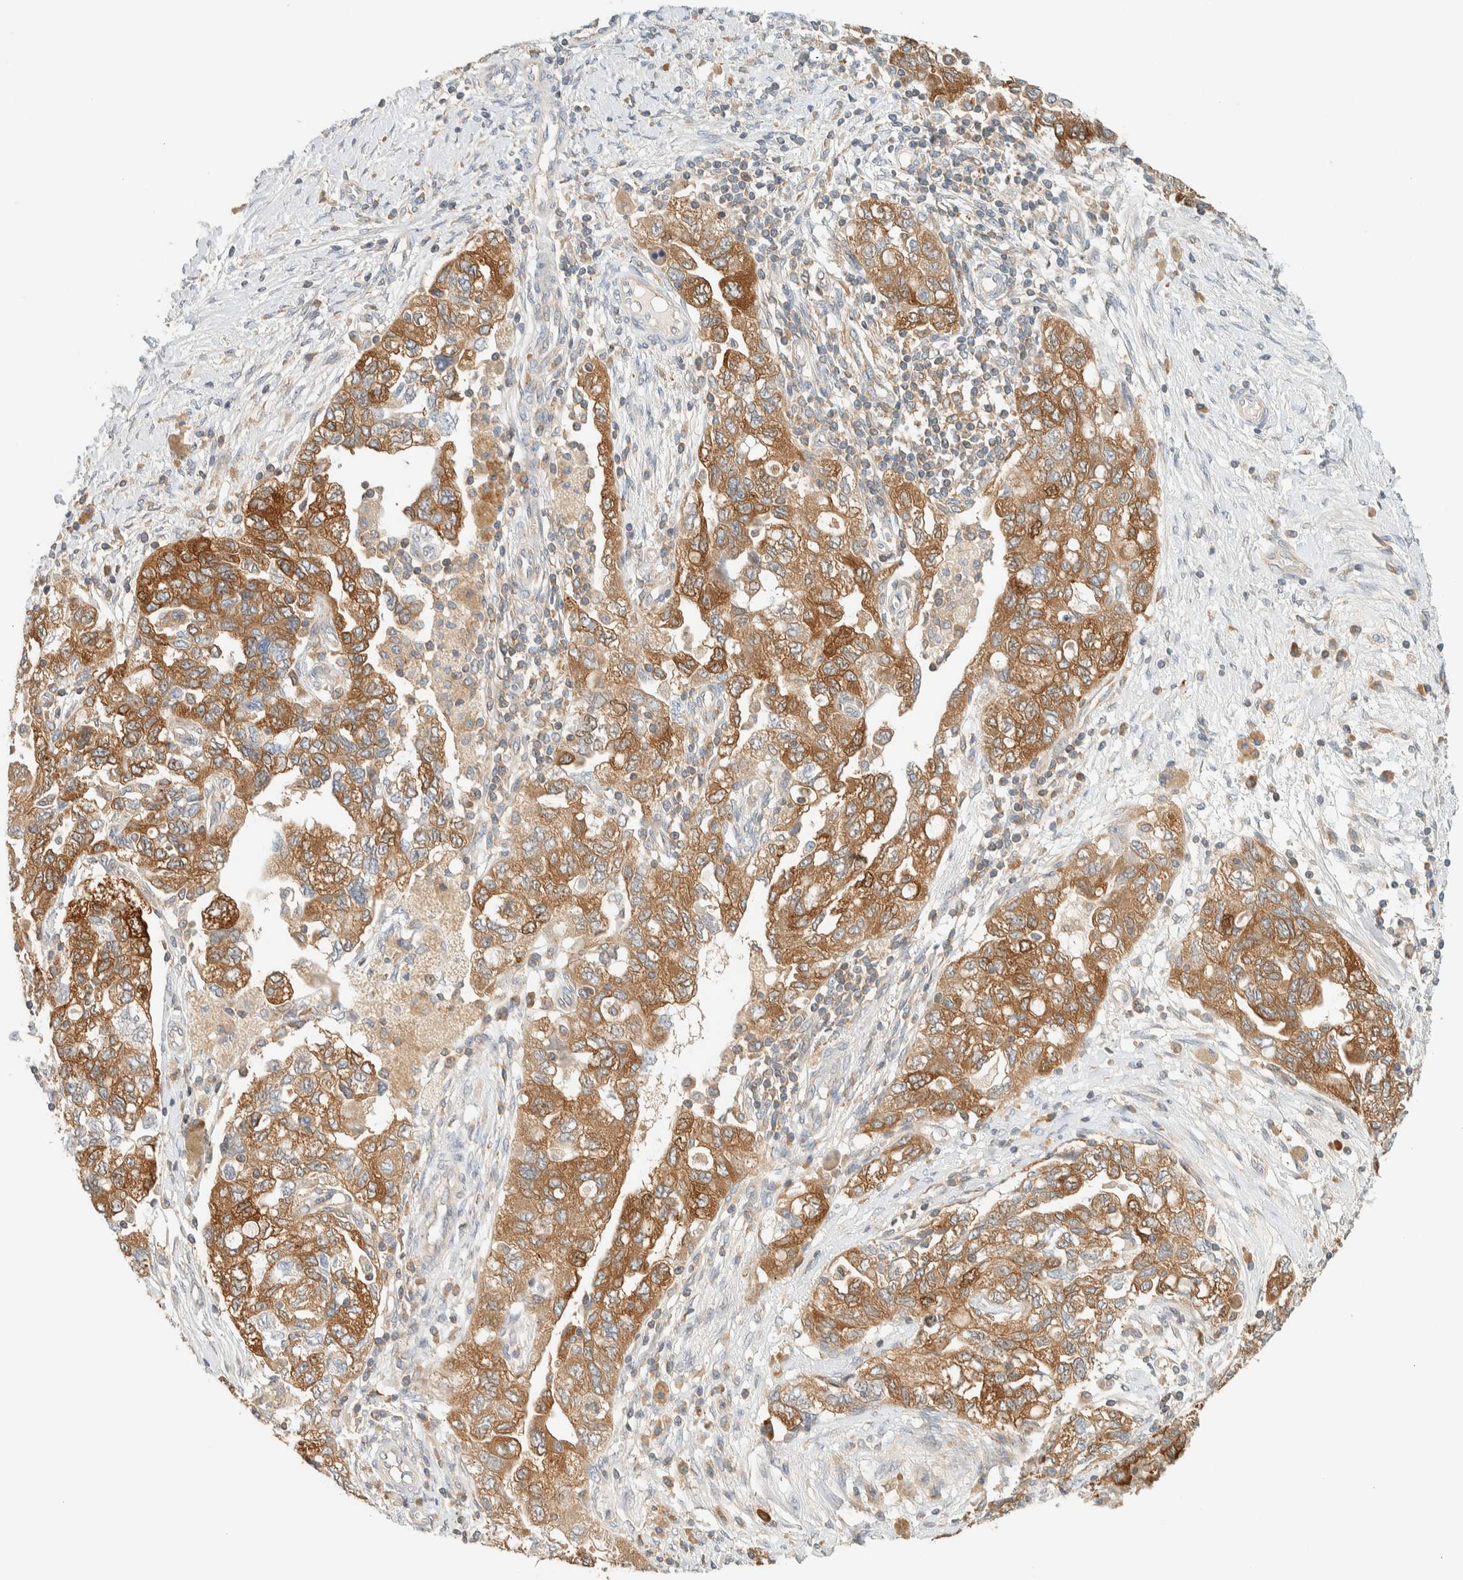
{"staining": {"intensity": "moderate", "quantity": ">75%", "location": "cytoplasmic/membranous"}, "tissue": "ovarian cancer", "cell_type": "Tumor cells", "image_type": "cancer", "snomed": [{"axis": "morphology", "description": "Carcinoma, NOS"}, {"axis": "morphology", "description": "Cystadenocarcinoma, serous, NOS"}, {"axis": "topography", "description": "Ovary"}], "caption": "Ovarian cancer stained with IHC reveals moderate cytoplasmic/membranous expression in approximately >75% of tumor cells.", "gene": "ARFGEF1", "patient": {"sex": "female", "age": 69}}